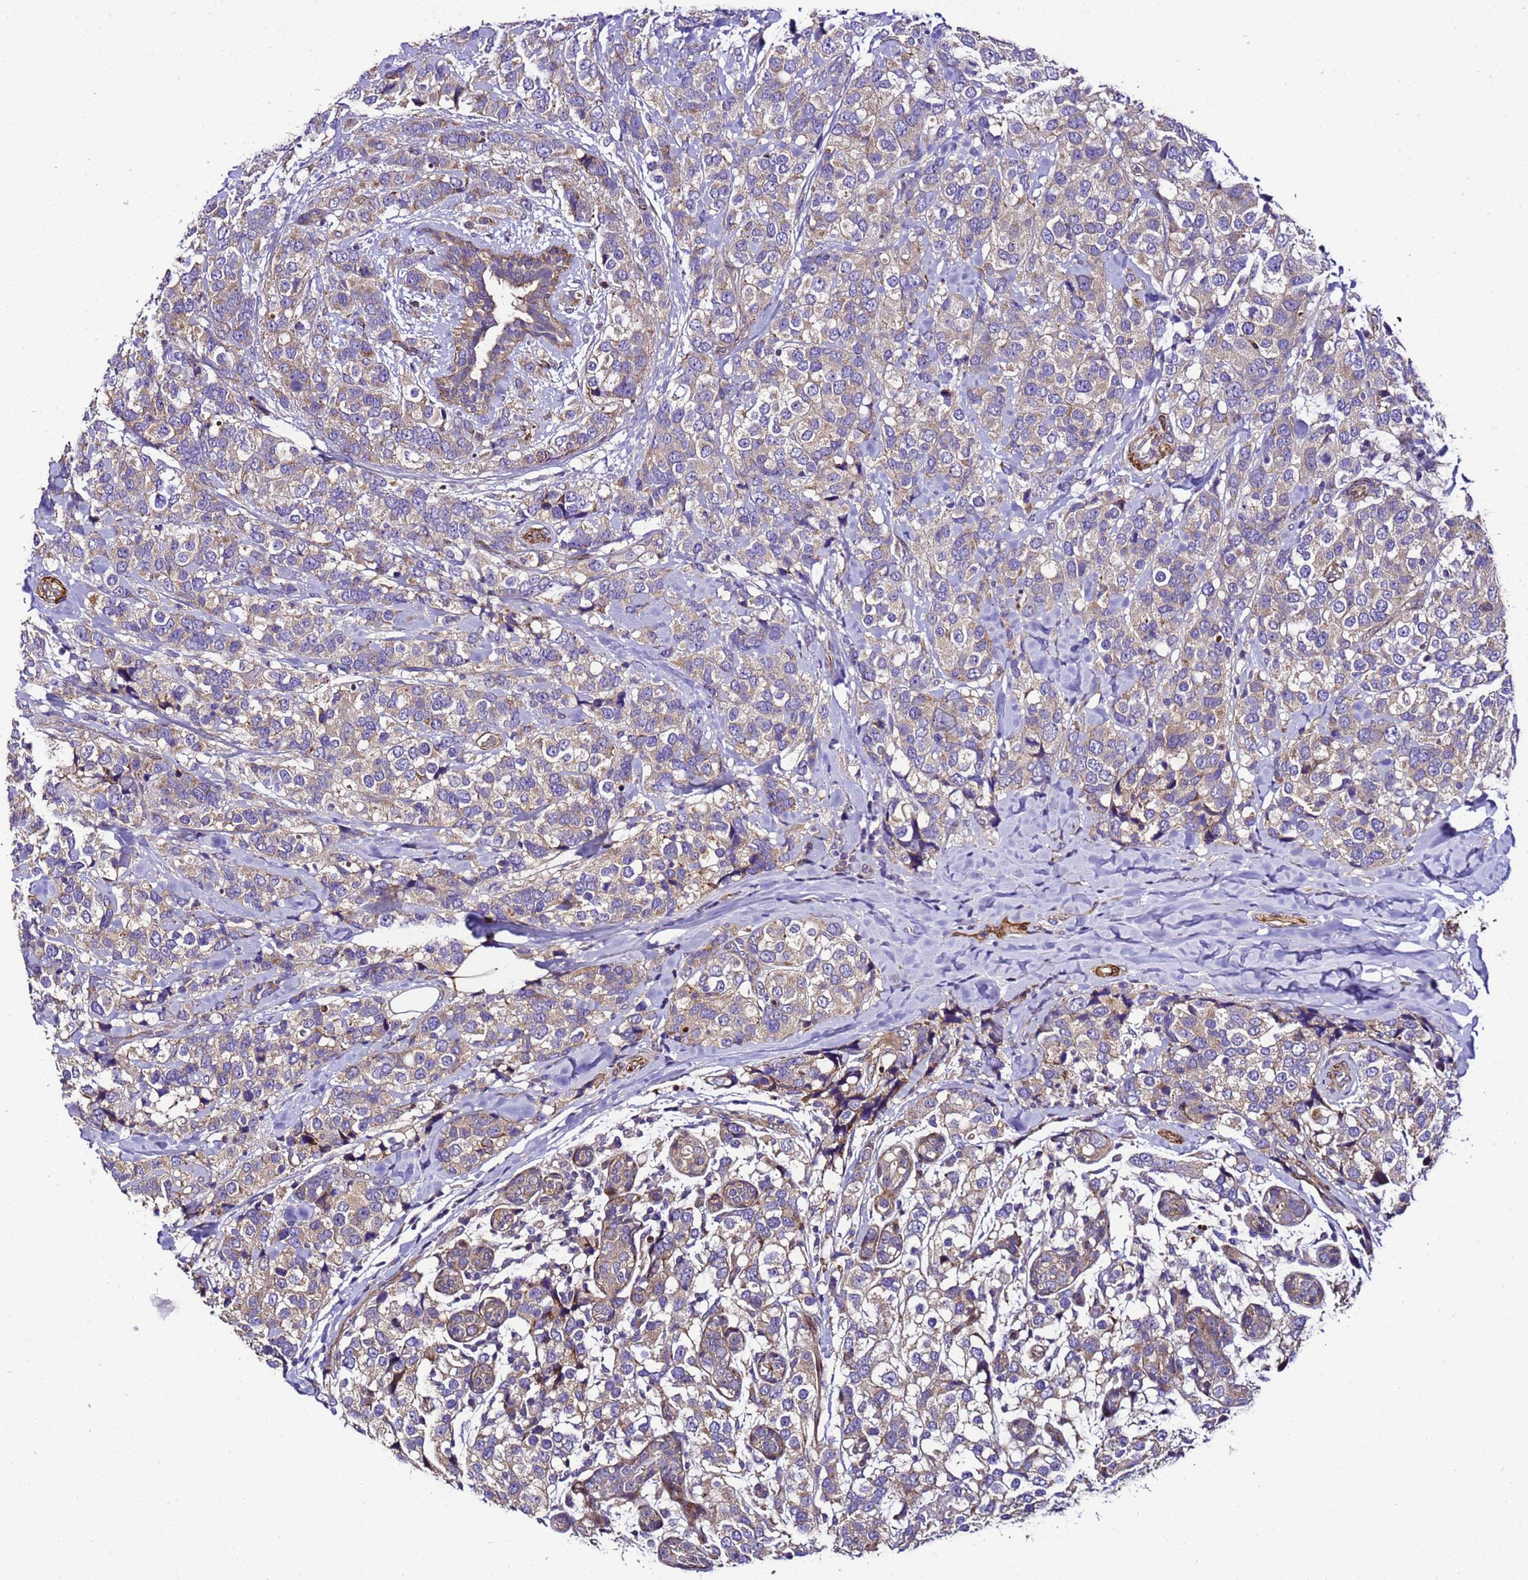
{"staining": {"intensity": "weak", "quantity": ">75%", "location": "cytoplasmic/membranous"}, "tissue": "breast cancer", "cell_type": "Tumor cells", "image_type": "cancer", "snomed": [{"axis": "morphology", "description": "Lobular carcinoma"}, {"axis": "topography", "description": "Breast"}], "caption": "Immunohistochemical staining of human lobular carcinoma (breast) displays low levels of weak cytoplasmic/membranous expression in approximately >75% of tumor cells.", "gene": "ZNF417", "patient": {"sex": "female", "age": 59}}